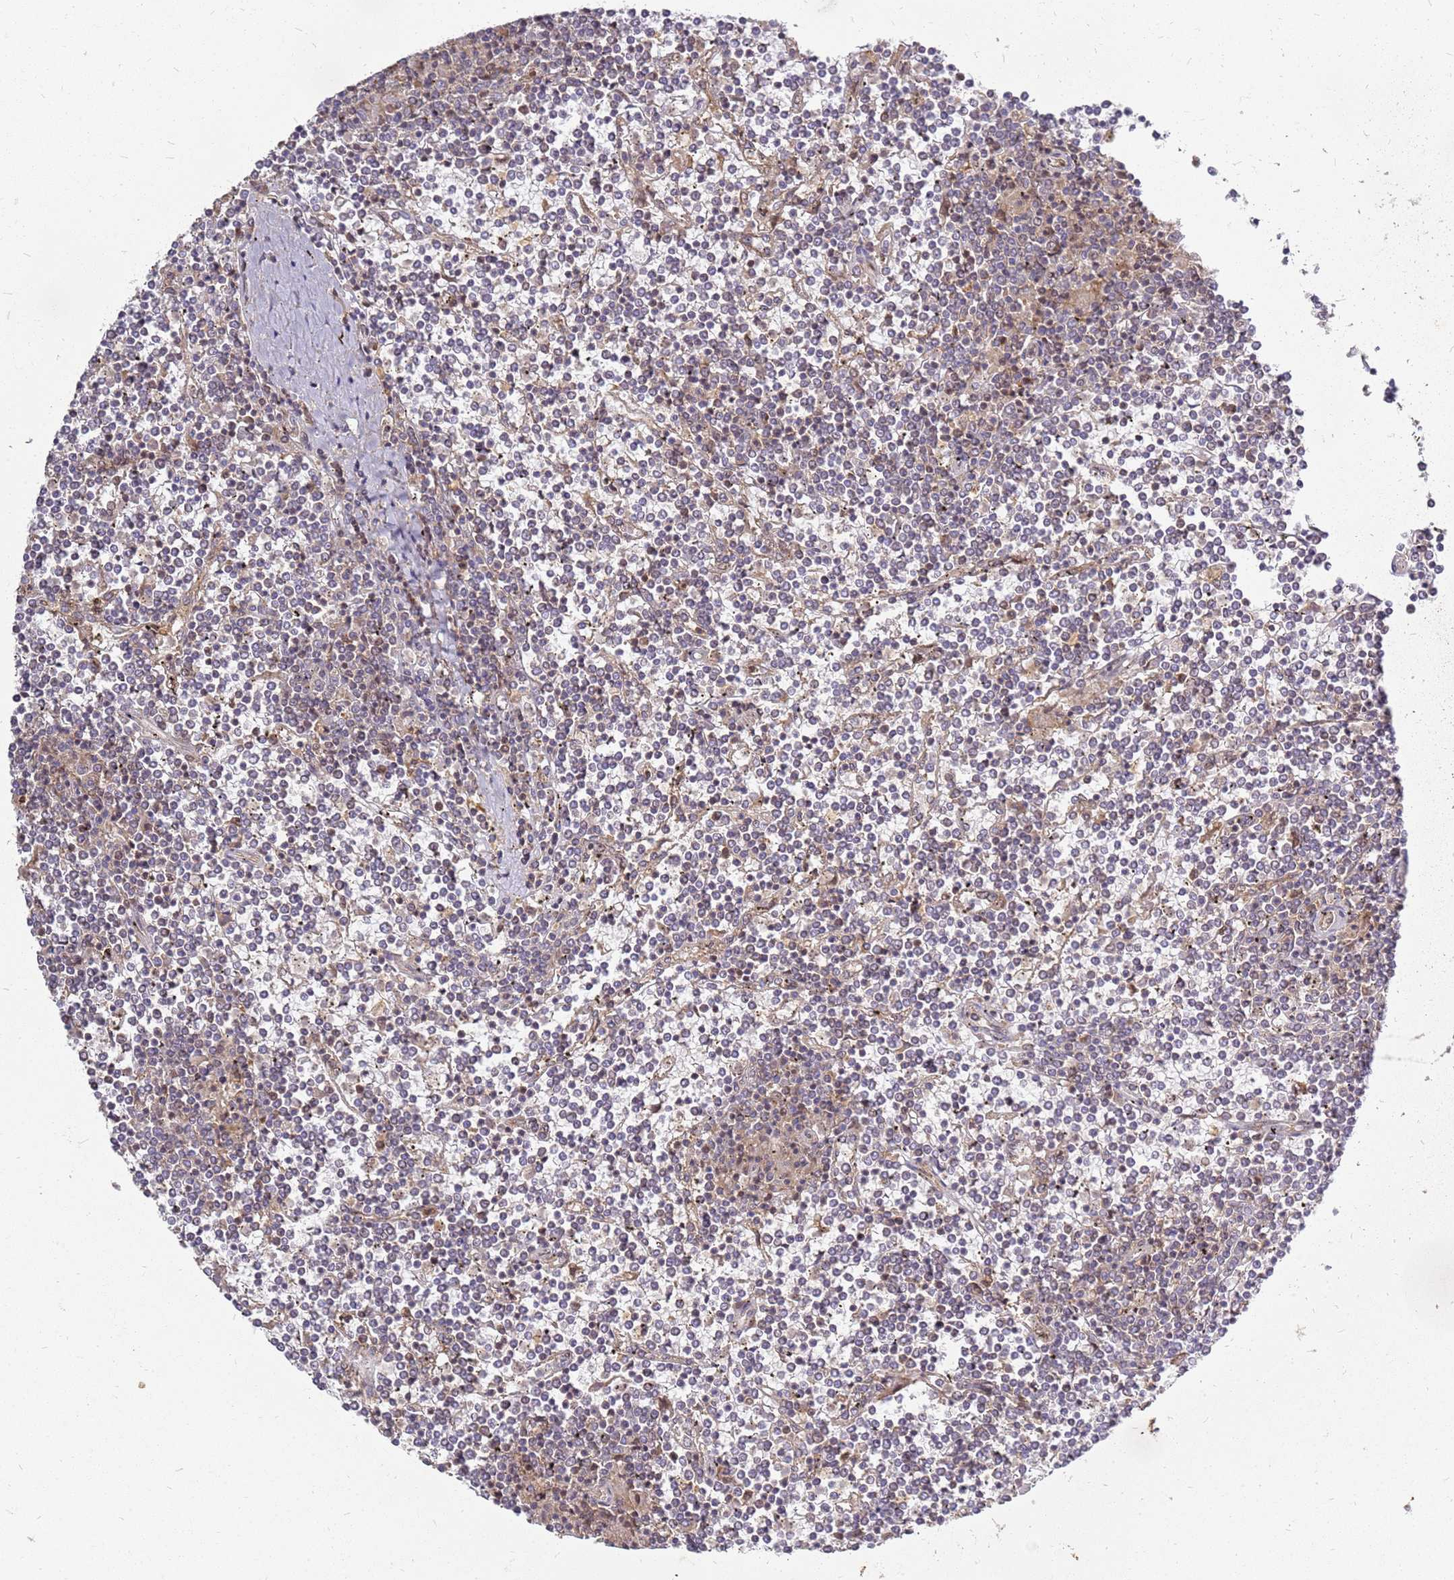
{"staining": {"intensity": "negative", "quantity": "none", "location": "none"}, "tissue": "lymphoma", "cell_type": "Tumor cells", "image_type": "cancer", "snomed": [{"axis": "morphology", "description": "Malignant lymphoma, non-Hodgkin's type, Low grade"}, {"axis": "topography", "description": "Spleen"}], "caption": "Image shows no protein staining in tumor cells of lymphoma tissue.", "gene": "CCDC159", "patient": {"sex": "female", "age": 19}}